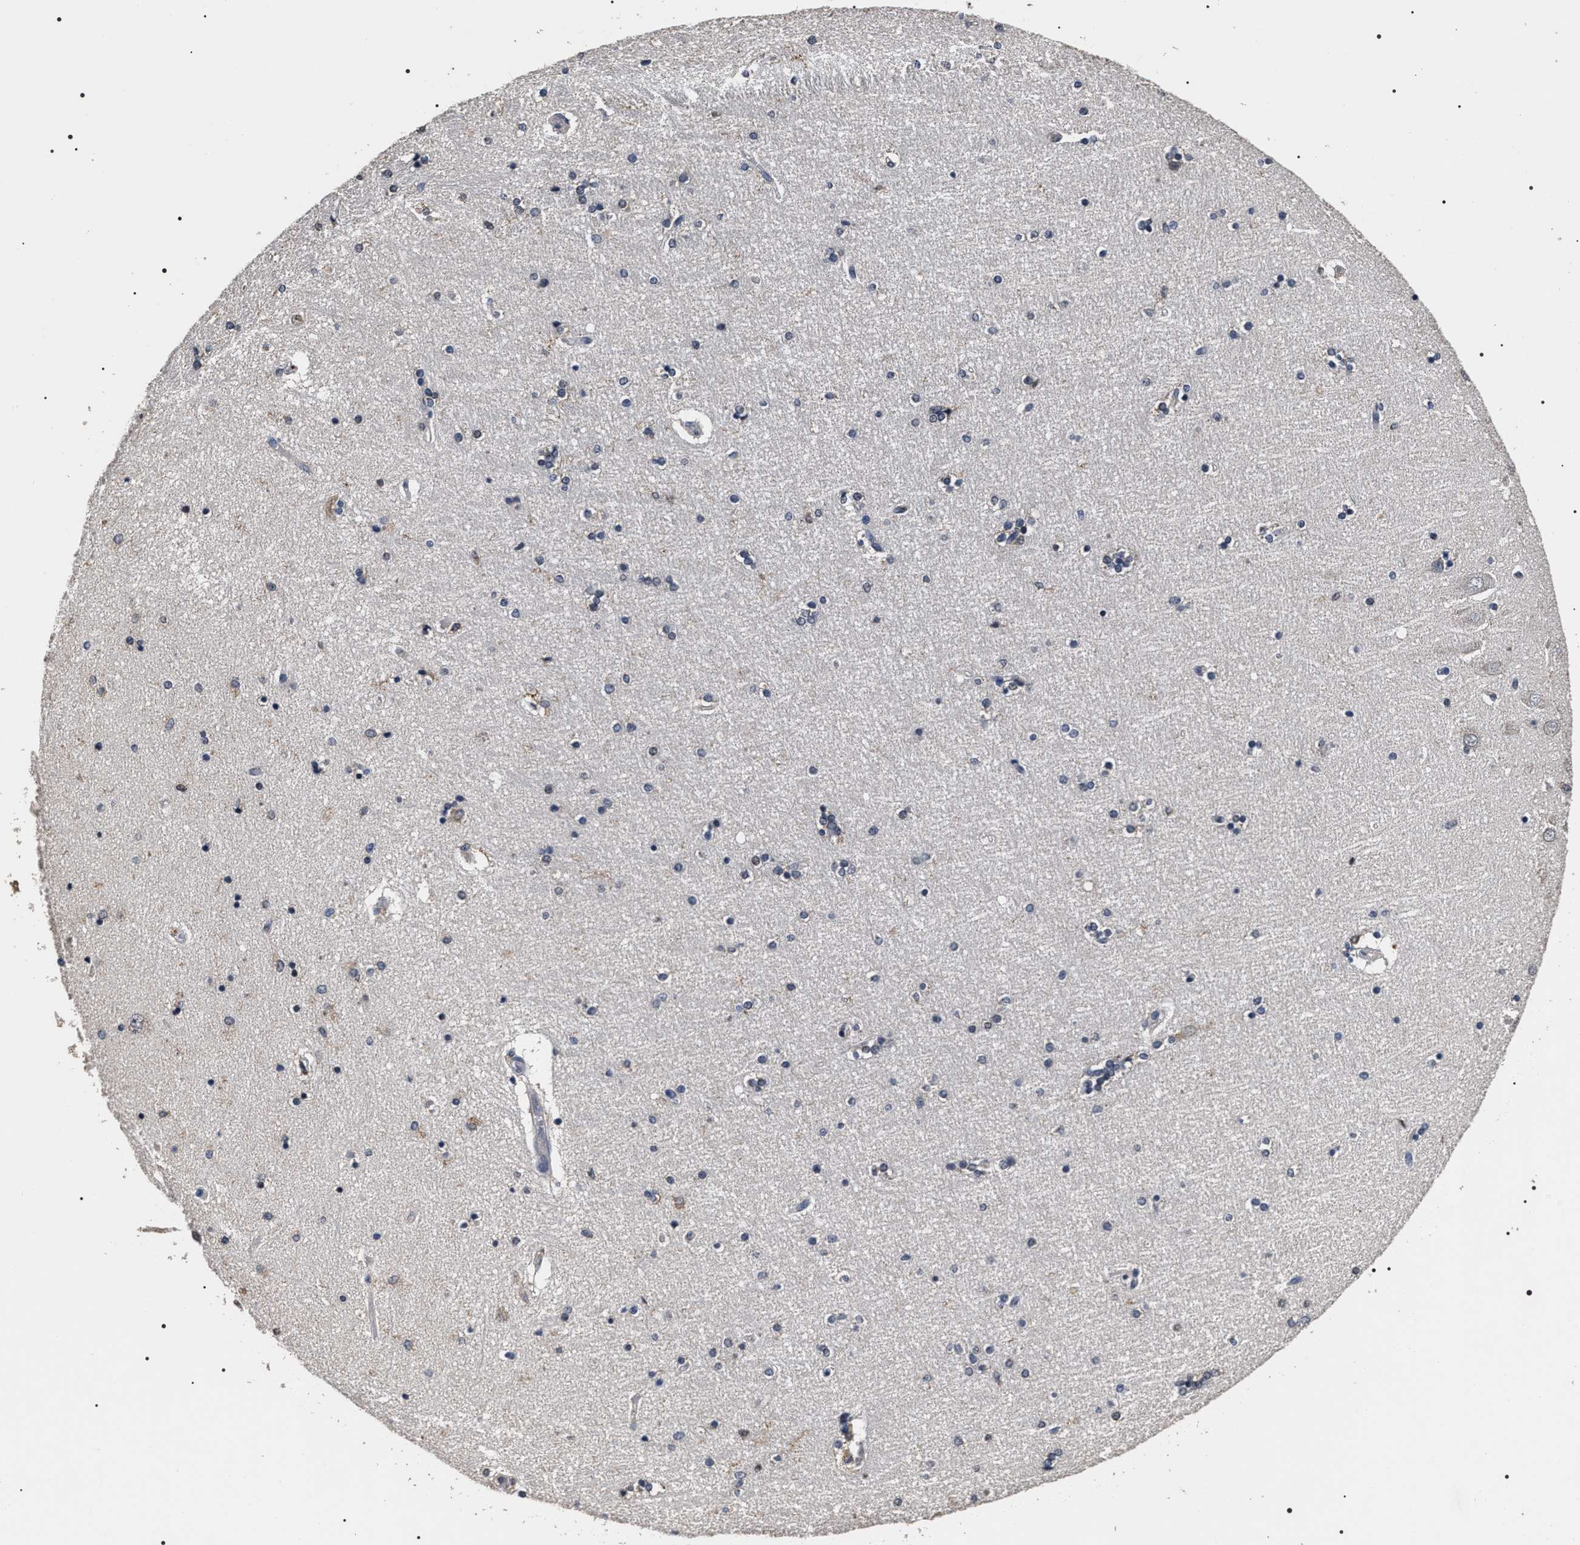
{"staining": {"intensity": "weak", "quantity": "<25%", "location": "cytoplasmic/membranous,nuclear"}, "tissue": "hippocampus", "cell_type": "Glial cells", "image_type": "normal", "snomed": [{"axis": "morphology", "description": "Normal tissue, NOS"}, {"axis": "topography", "description": "Hippocampus"}], "caption": "Glial cells show no significant protein positivity in normal hippocampus. (DAB (3,3'-diaminobenzidine) IHC, high magnification).", "gene": "UPF3A", "patient": {"sex": "female", "age": 54}}